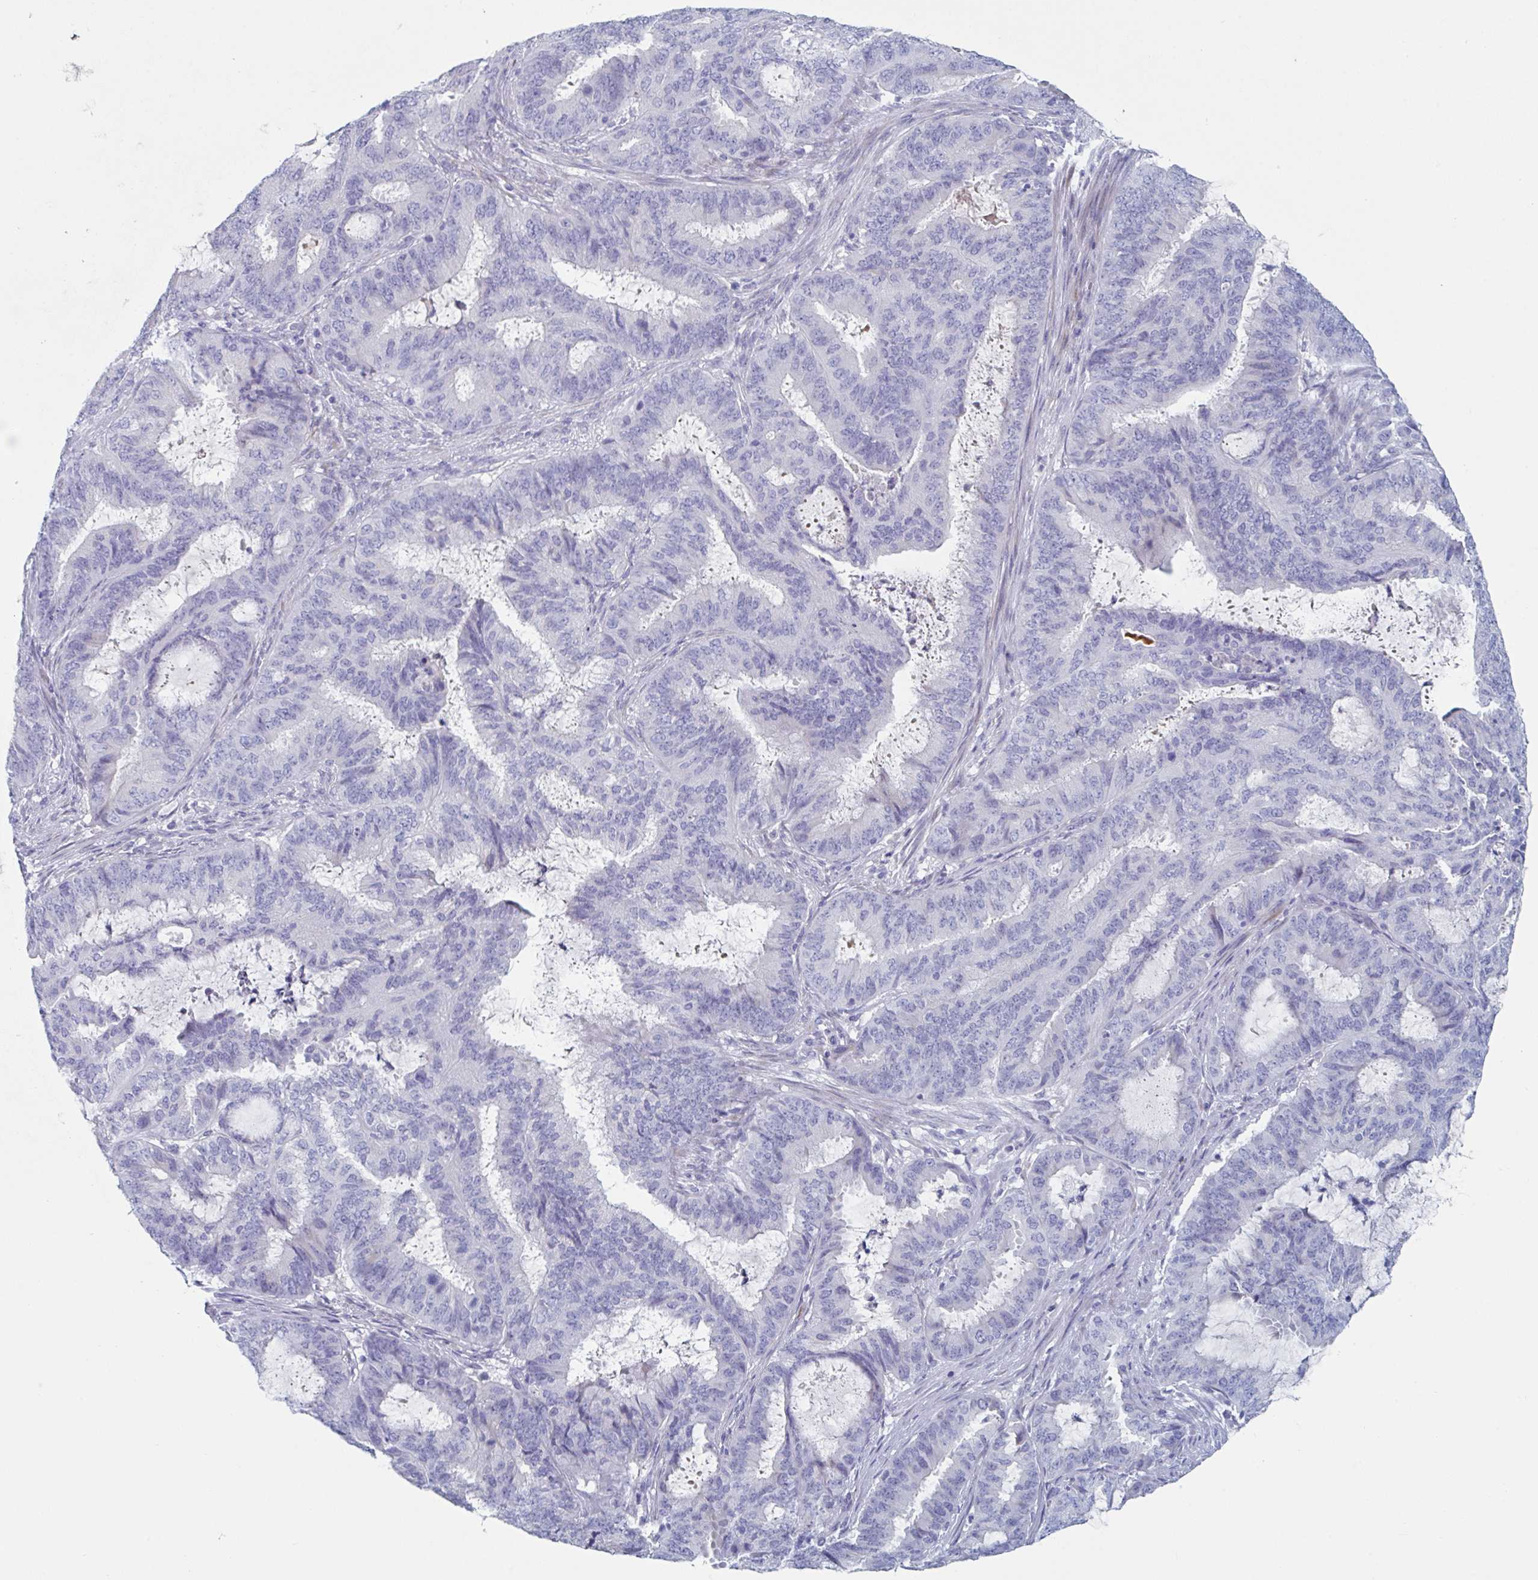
{"staining": {"intensity": "negative", "quantity": "none", "location": "none"}, "tissue": "endometrial cancer", "cell_type": "Tumor cells", "image_type": "cancer", "snomed": [{"axis": "morphology", "description": "Adenocarcinoma, NOS"}, {"axis": "topography", "description": "Endometrium"}], "caption": "DAB (3,3'-diaminobenzidine) immunohistochemical staining of human adenocarcinoma (endometrial) shows no significant positivity in tumor cells.", "gene": "NT5C3B", "patient": {"sex": "female", "age": 51}}